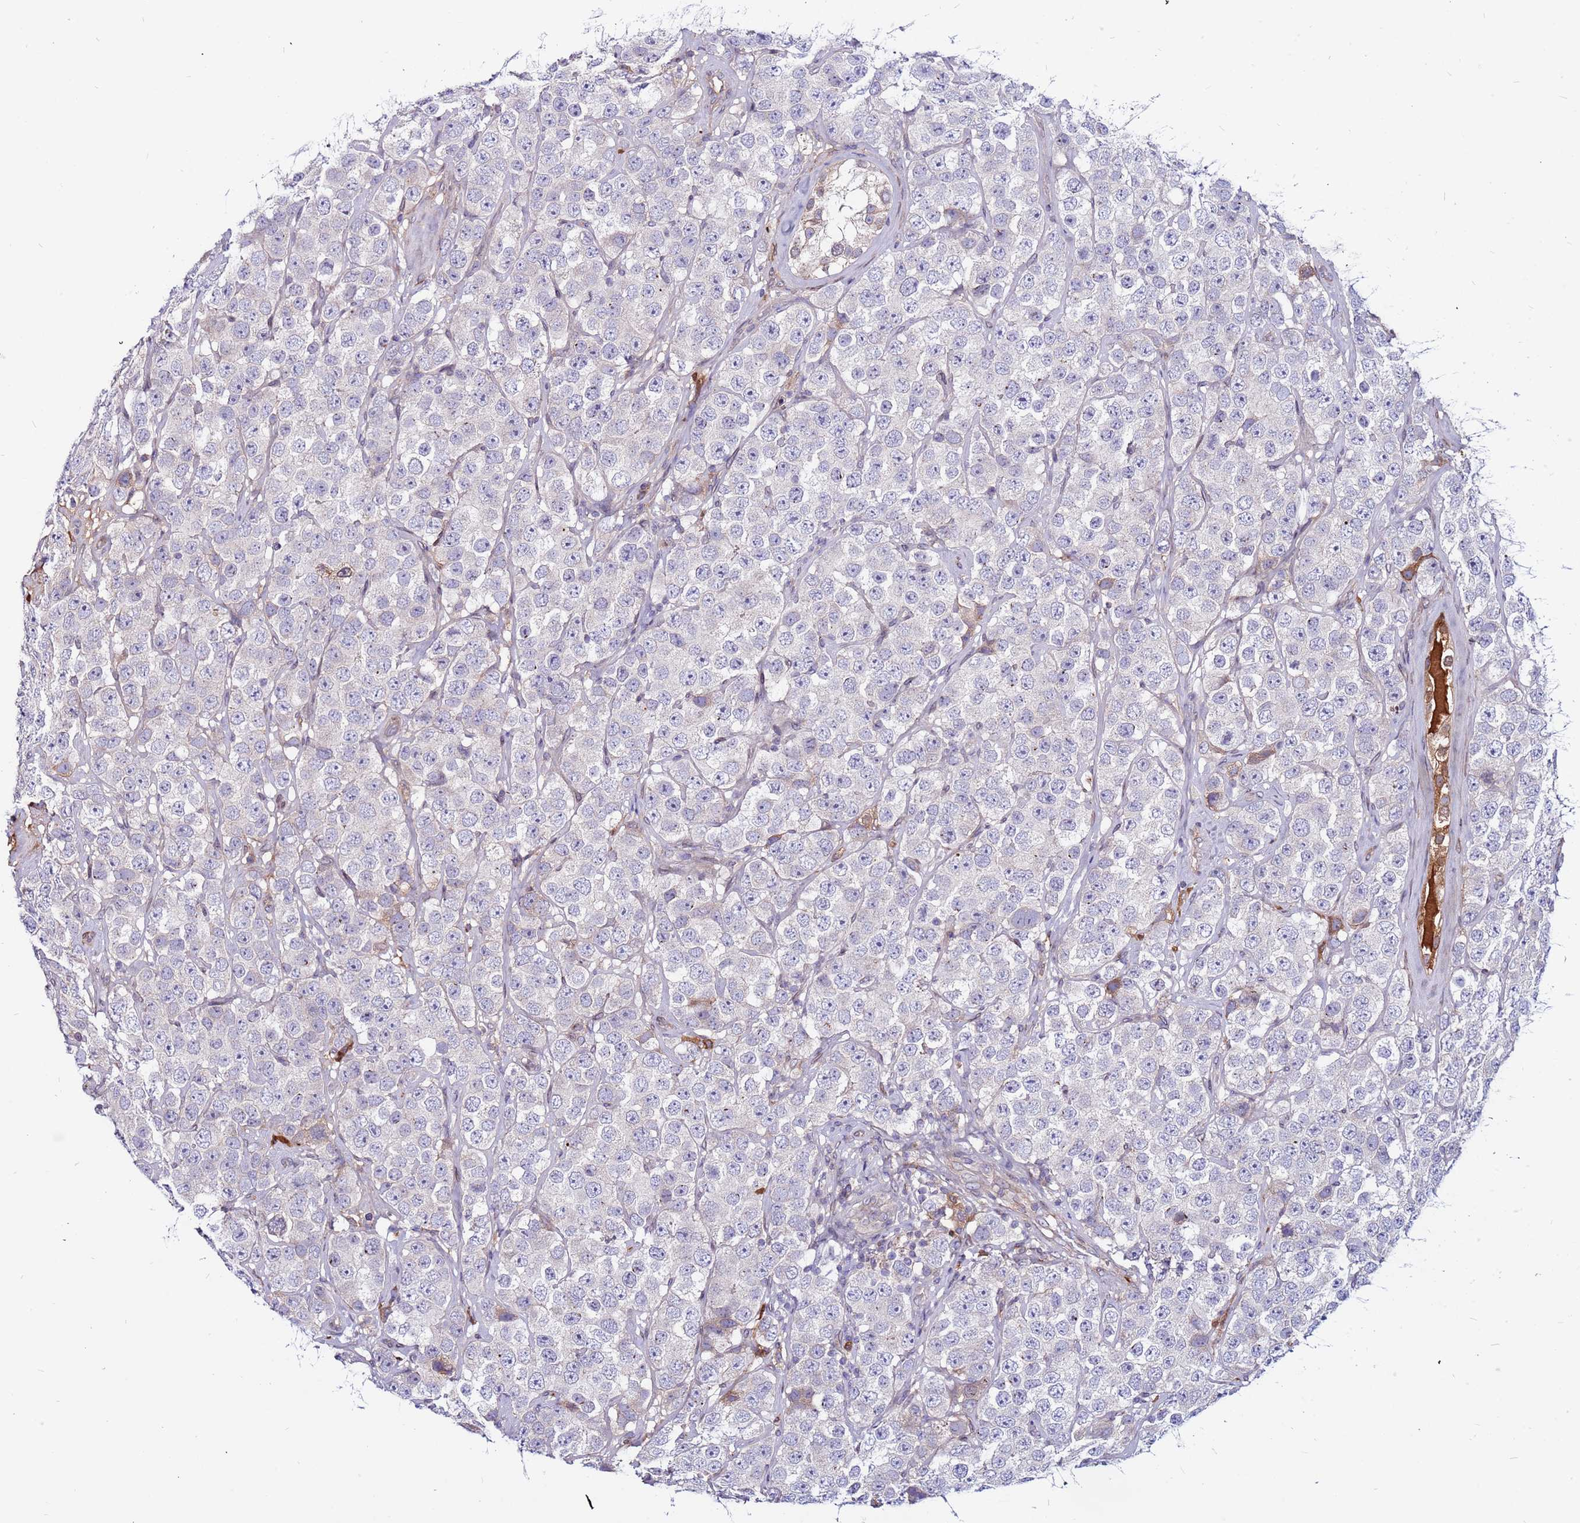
{"staining": {"intensity": "negative", "quantity": "none", "location": "none"}, "tissue": "testis cancer", "cell_type": "Tumor cells", "image_type": "cancer", "snomed": [{"axis": "morphology", "description": "Seminoma, NOS"}, {"axis": "topography", "description": "Testis"}], "caption": "Immunohistochemistry histopathology image of neoplastic tissue: human seminoma (testis) stained with DAB (3,3'-diaminobenzidine) shows no significant protein positivity in tumor cells.", "gene": "CCDC71", "patient": {"sex": "male", "age": 28}}